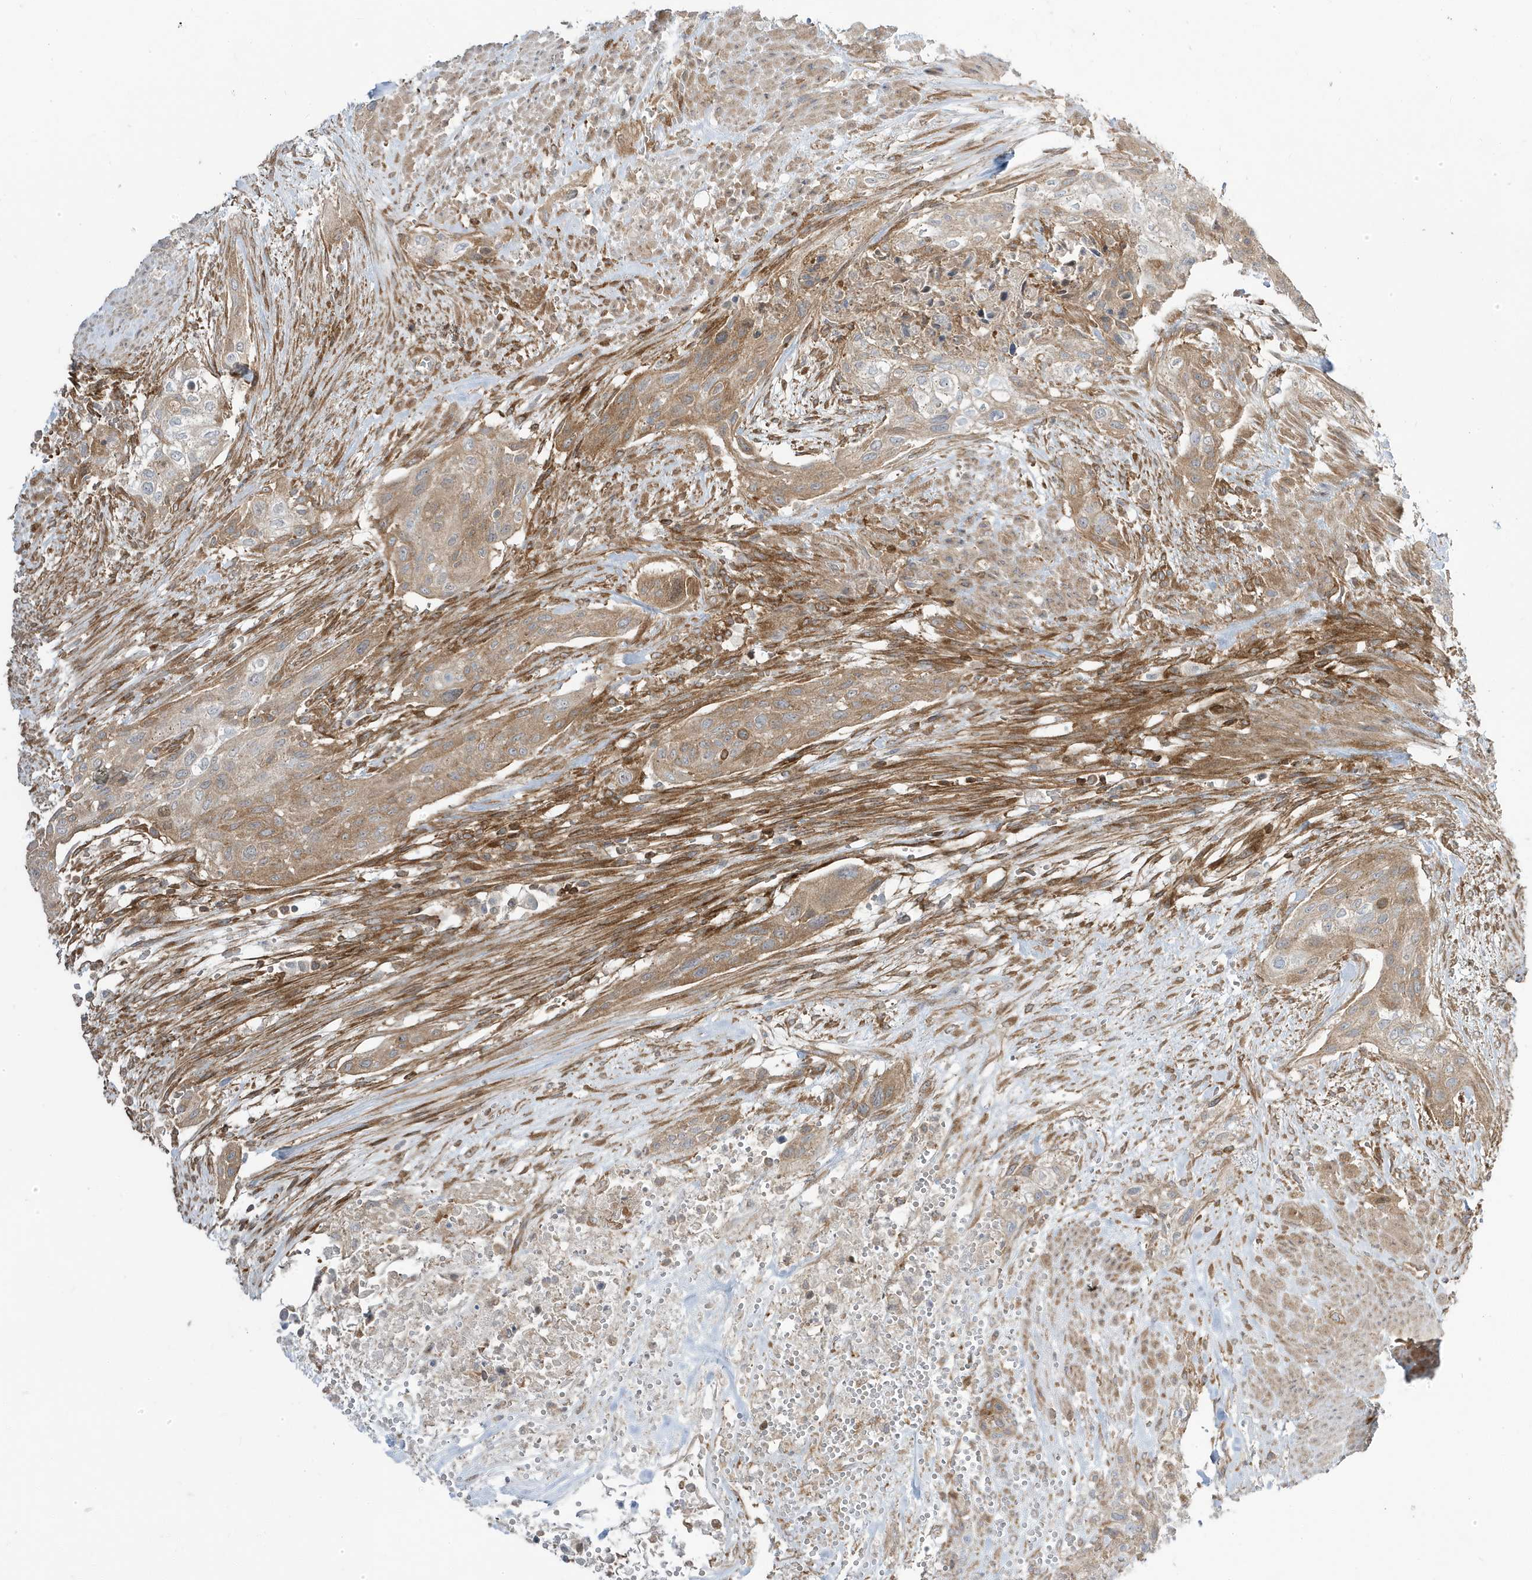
{"staining": {"intensity": "weak", "quantity": ">75%", "location": "cytoplasmic/membranous"}, "tissue": "urothelial cancer", "cell_type": "Tumor cells", "image_type": "cancer", "snomed": [{"axis": "morphology", "description": "Urothelial carcinoma, High grade"}, {"axis": "topography", "description": "Urinary bladder"}], "caption": "Immunohistochemical staining of urothelial cancer demonstrates low levels of weak cytoplasmic/membranous protein expression in about >75% of tumor cells.", "gene": "STAM", "patient": {"sex": "male", "age": 35}}